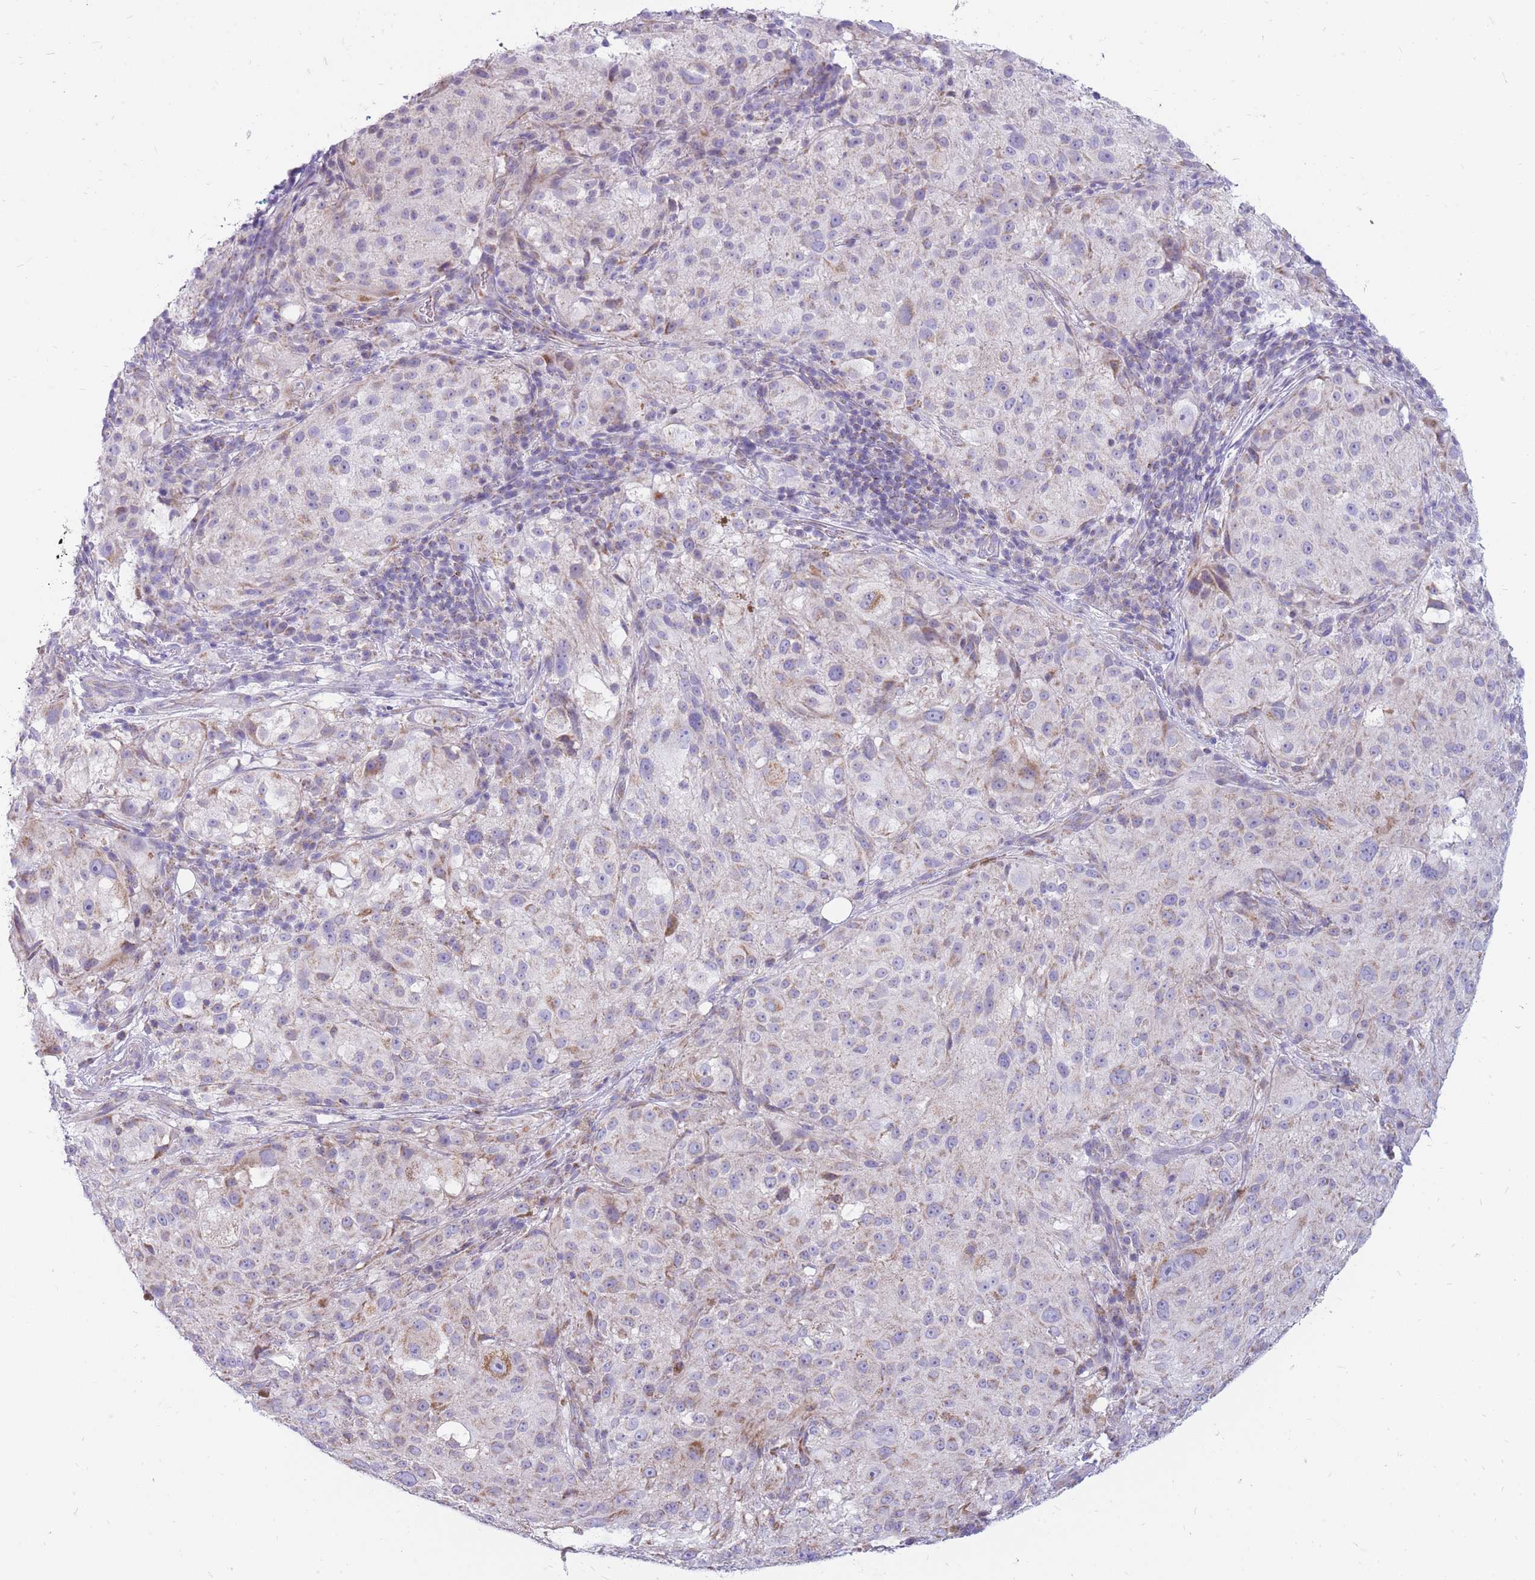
{"staining": {"intensity": "weak", "quantity": "<25%", "location": "cytoplasmic/membranous"}, "tissue": "melanoma", "cell_type": "Tumor cells", "image_type": "cancer", "snomed": [{"axis": "morphology", "description": "Necrosis, NOS"}, {"axis": "morphology", "description": "Malignant melanoma, NOS"}, {"axis": "topography", "description": "Skin"}], "caption": "There is no significant positivity in tumor cells of malignant melanoma.", "gene": "PCSK1", "patient": {"sex": "female", "age": 87}}